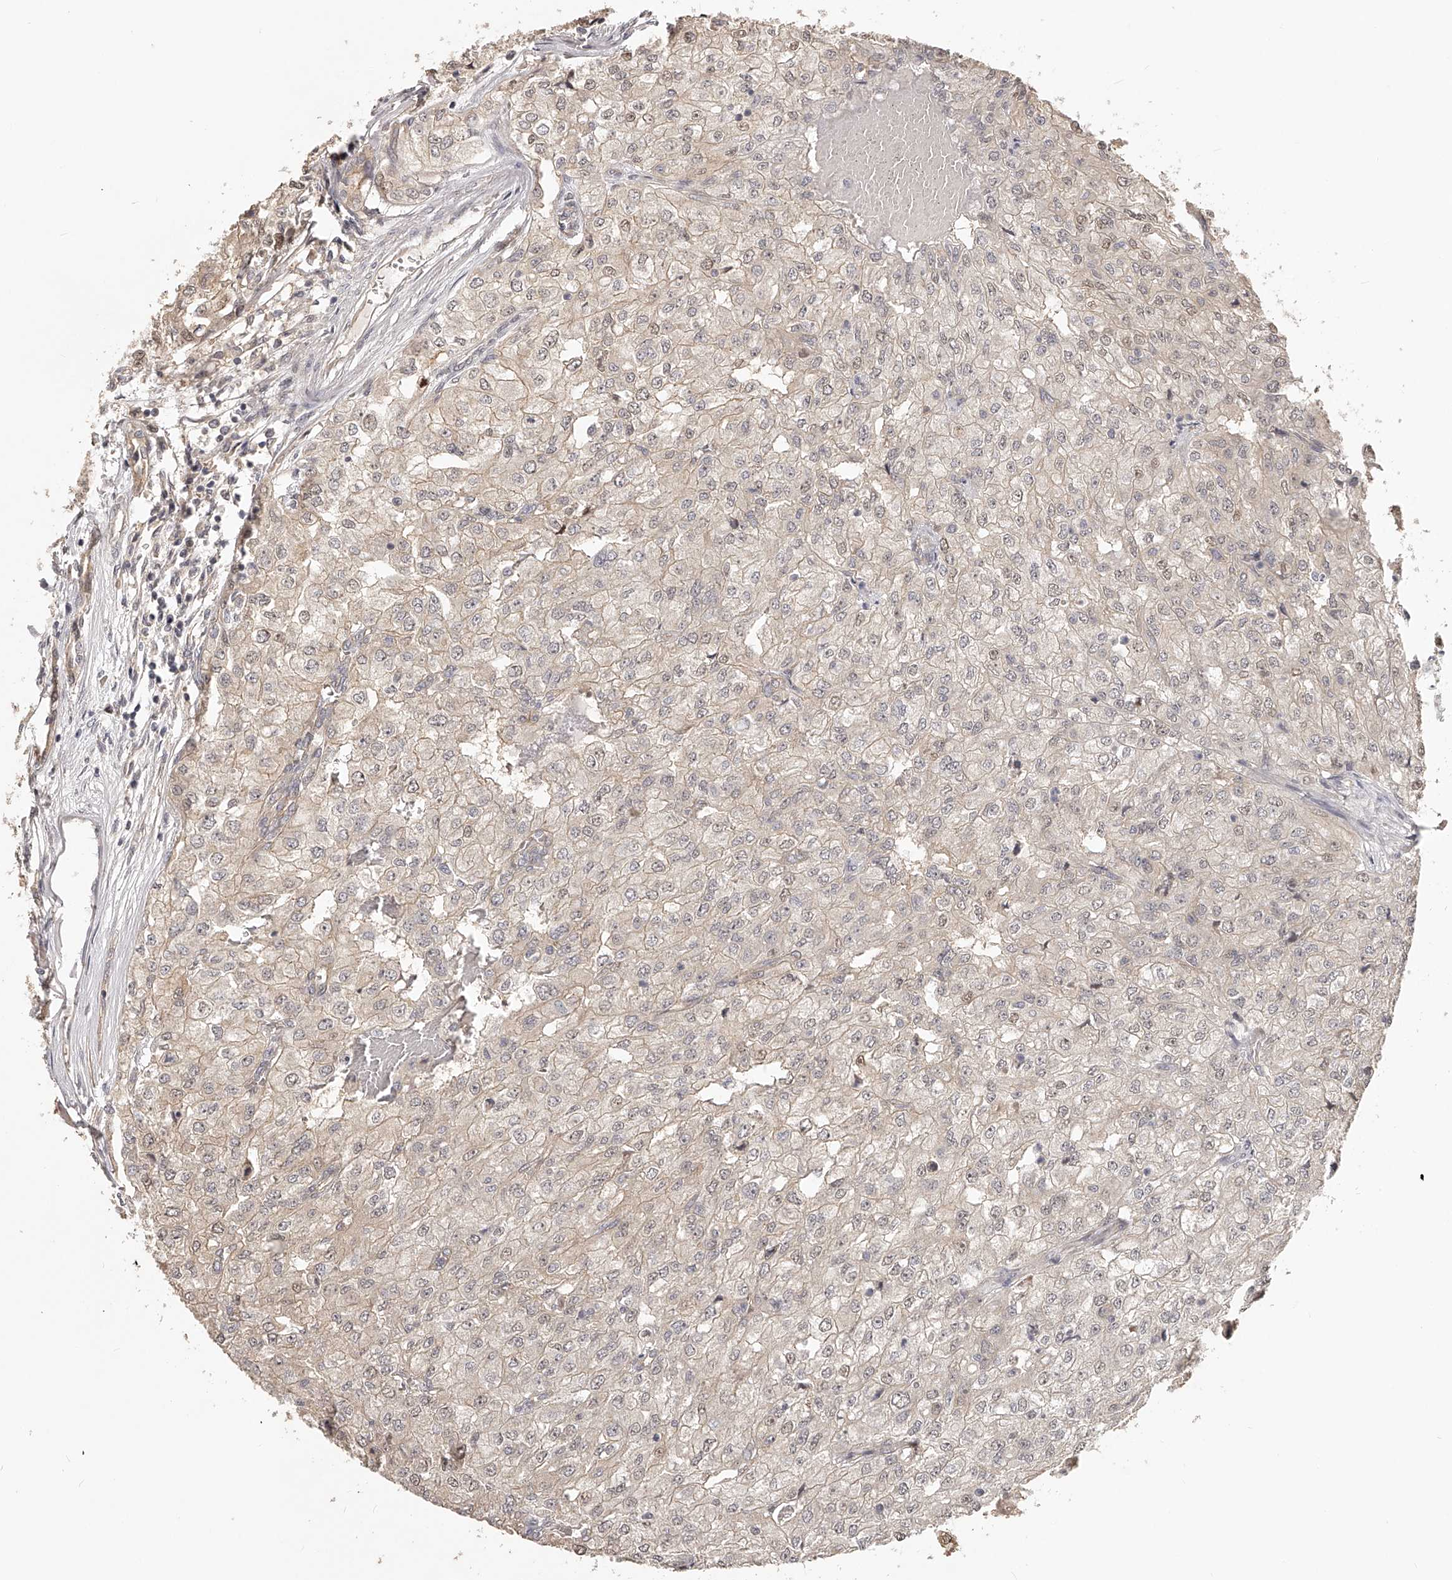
{"staining": {"intensity": "weak", "quantity": "25%-75%", "location": "cytoplasmic/membranous"}, "tissue": "renal cancer", "cell_type": "Tumor cells", "image_type": "cancer", "snomed": [{"axis": "morphology", "description": "Adenocarcinoma, NOS"}, {"axis": "topography", "description": "Kidney"}], "caption": "Human renal cancer stained for a protein (brown) demonstrates weak cytoplasmic/membranous positive positivity in approximately 25%-75% of tumor cells.", "gene": "ZNF582", "patient": {"sex": "female", "age": 54}}